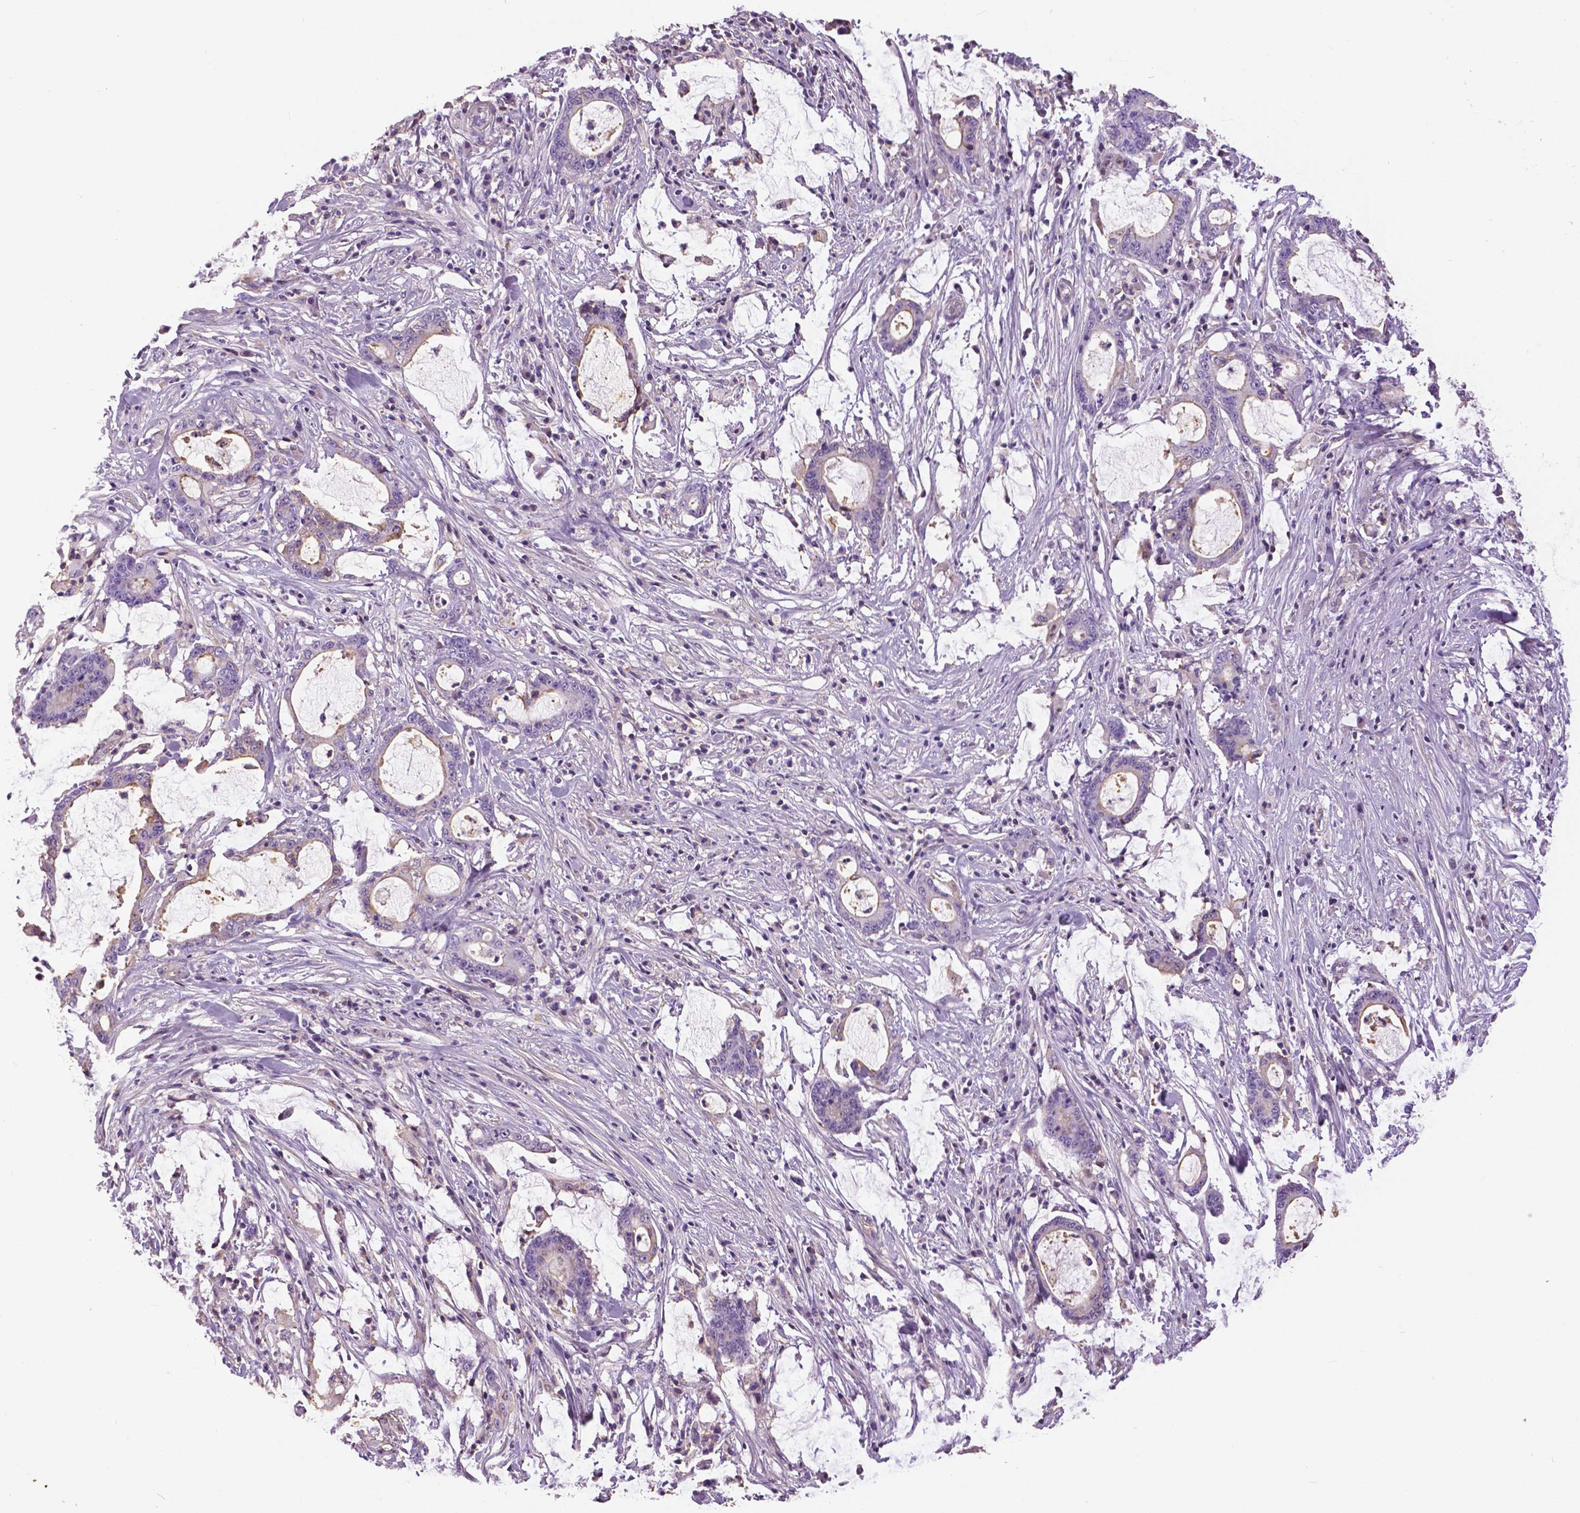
{"staining": {"intensity": "negative", "quantity": "none", "location": "none"}, "tissue": "stomach cancer", "cell_type": "Tumor cells", "image_type": "cancer", "snomed": [{"axis": "morphology", "description": "Adenocarcinoma, NOS"}, {"axis": "topography", "description": "Stomach, upper"}], "caption": "A photomicrograph of human stomach cancer (adenocarcinoma) is negative for staining in tumor cells.", "gene": "ANXA13", "patient": {"sex": "male", "age": 68}}